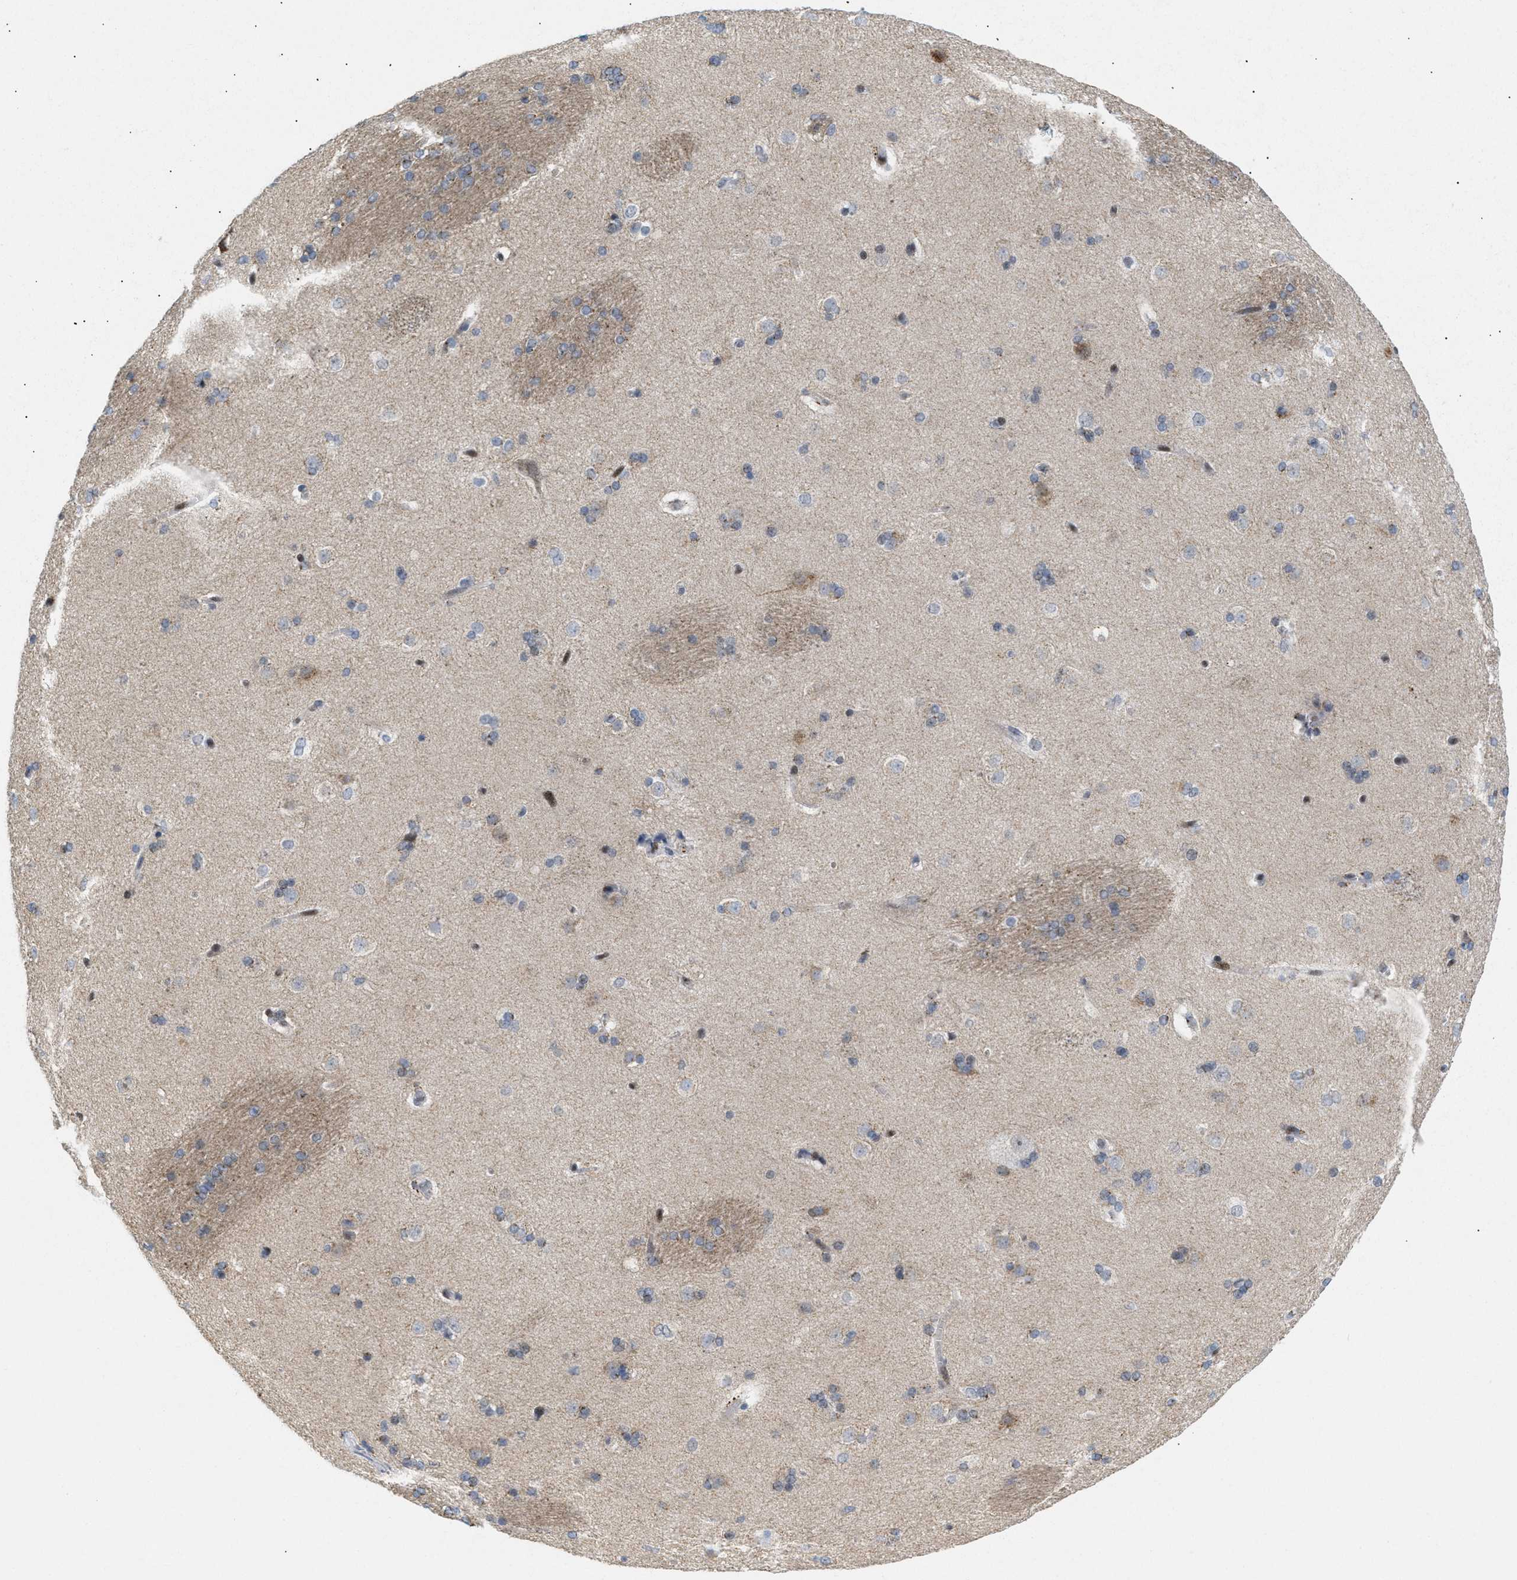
{"staining": {"intensity": "moderate", "quantity": "<25%", "location": "nuclear"}, "tissue": "caudate", "cell_type": "Glial cells", "image_type": "normal", "snomed": [{"axis": "morphology", "description": "Normal tissue, NOS"}, {"axis": "topography", "description": "Lateral ventricle wall"}], "caption": "High-magnification brightfield microscopy of benign caudate stained with DAB (brown) and counterstained with hematoxylin (blue). glial cells exhibit moderate nuclear expression is seen in approximately<25% of cells. The staining was performed using DAB to visualize the protein expression in brown, while the nuclei were stained in blue with hematoxylin (Magnification: 20x).", "gene": "PPARD", "patient": {"sex": "female", "age": 19}}